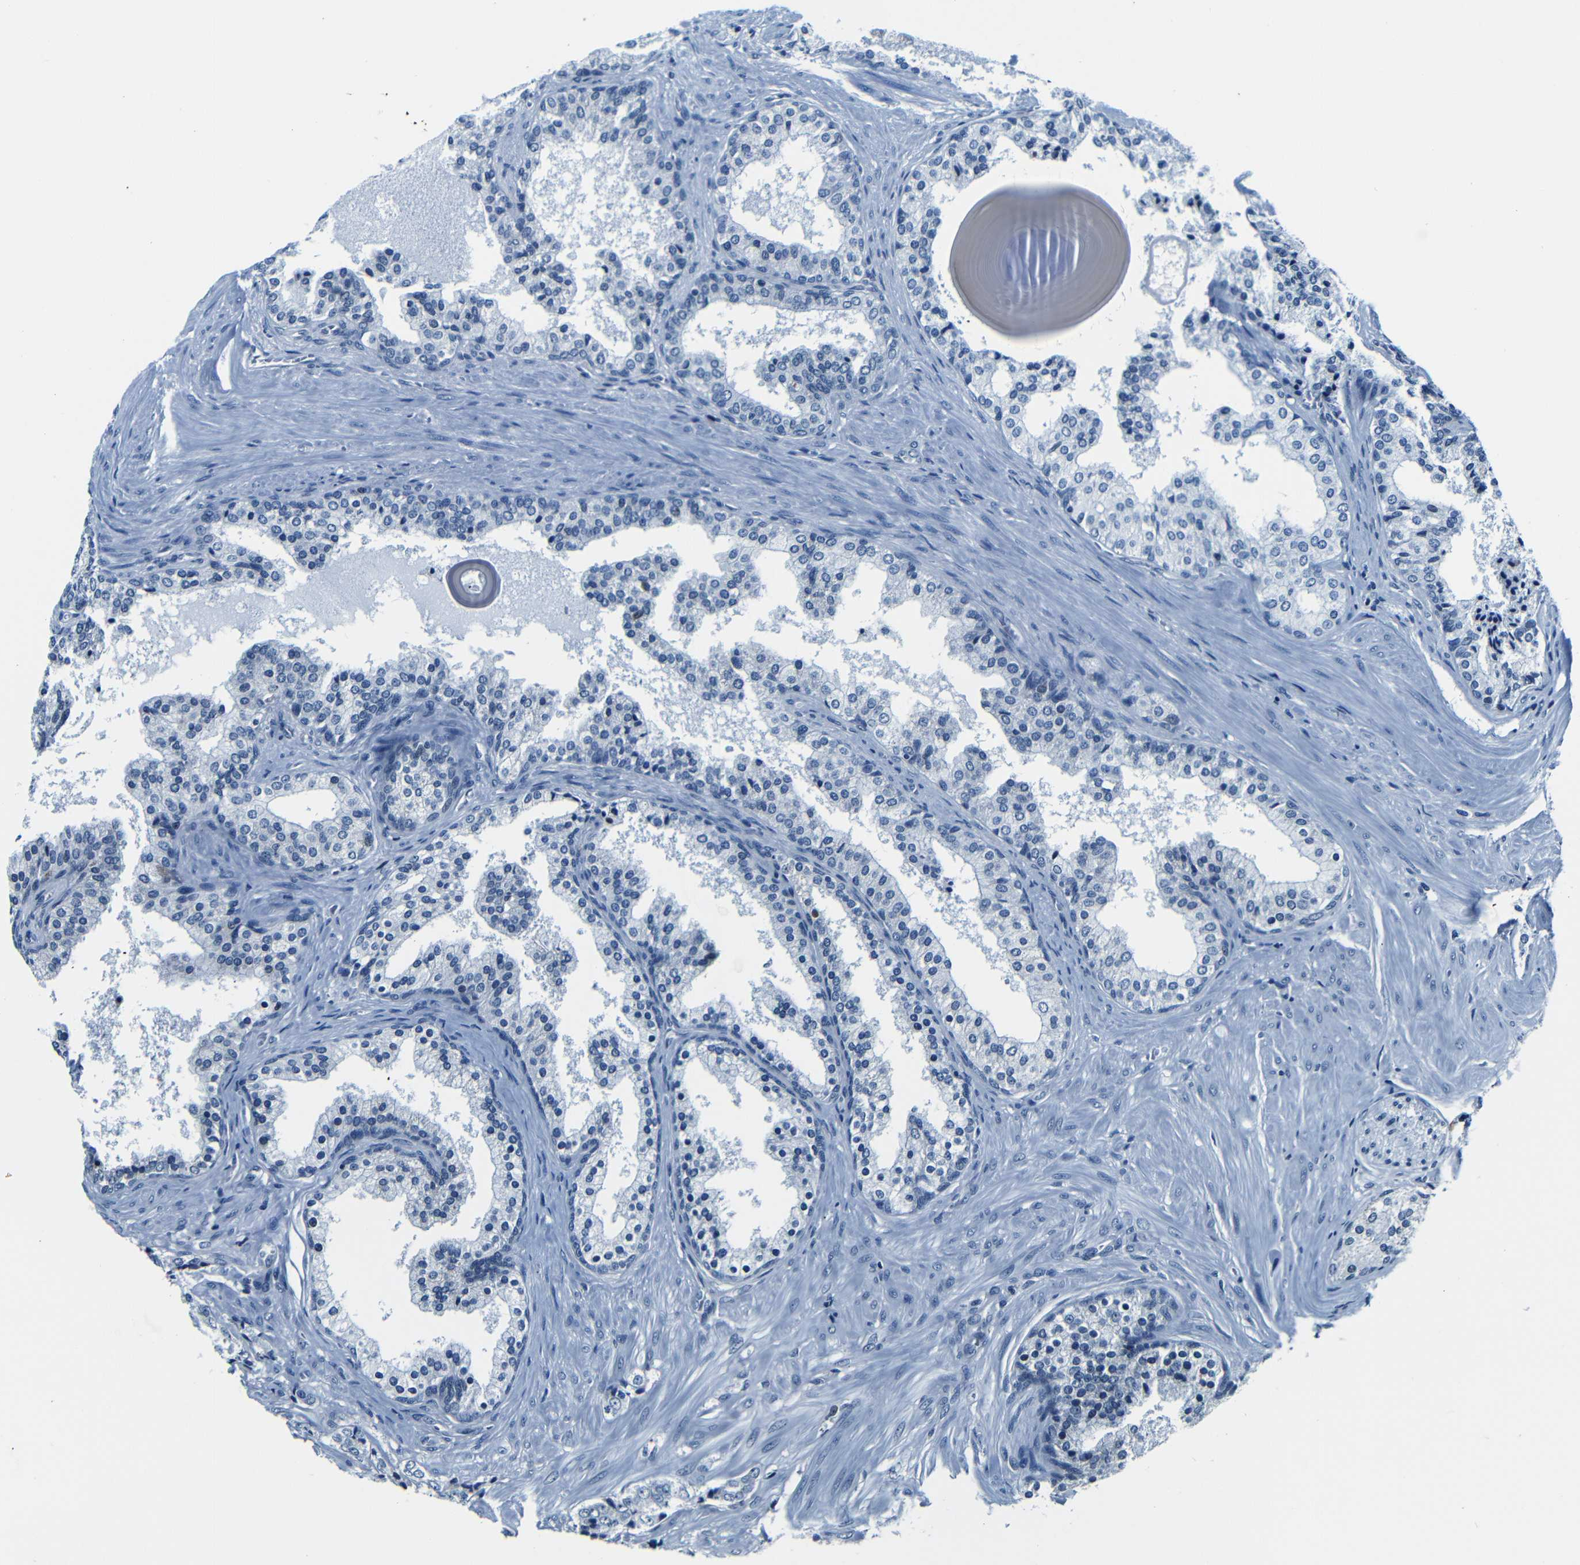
{"staining": {"intensity": "negative", "quantity": "none", "location": "none"}, "tissue": "prostate cancer", "cell_type": "Tumor cells", "image_type": "cancer", "snomed": [{"axis": "morphology", "description": "Adenocarcinoma, Low grade"}, {"axis": "topography", "description": "Prostate"}], "caption": "Prostate cancer stained for a protein using immunohistochemistry demonstrates no positivity tumor cells.", "gene": "NCBP3", "patient": {"sex": "male", "age": 60}}